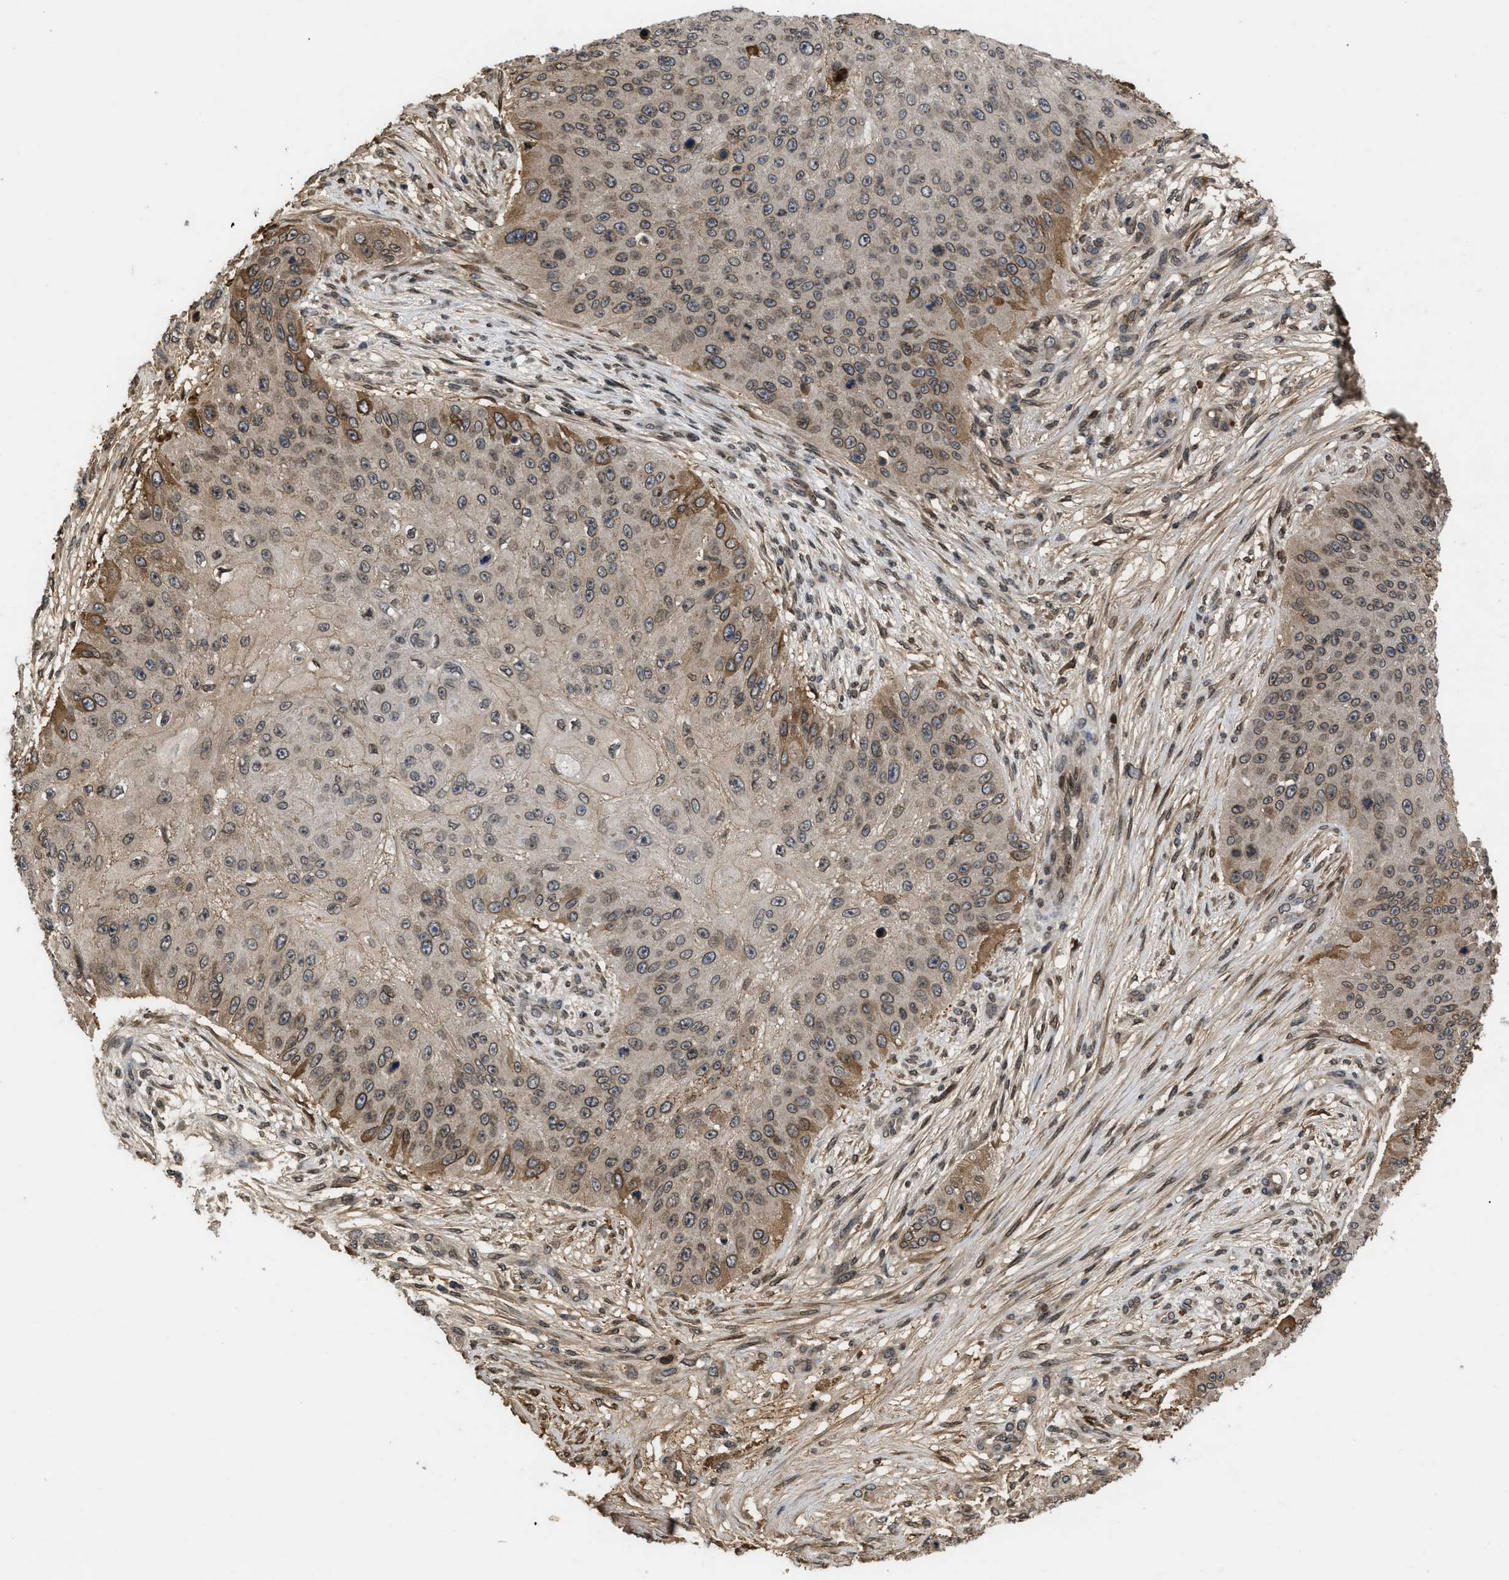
{"staining": {"intensity": "moderate", "quantity": "25%-75%", "location": "cytoplasmic/membranous,nuclear"}, "tissue": "skin cancer", "cell_type": "Tumor cells", "image_type": "cancer", "snomed": [{"axis": "morphology", "description": "Squamous cell carcinoma, NOS"}, {"axis": "topography", "description": "Skin"}], "caption": "Skin squamous cell carcinoma was stained to show a protein in brown. There is medium levels of moderate cytoplasmic/membranous and nuclear expression in about 25%-75% of tumor cells.", "gene": "CRY1", "patient": {"sex": "female", "age": 80}}